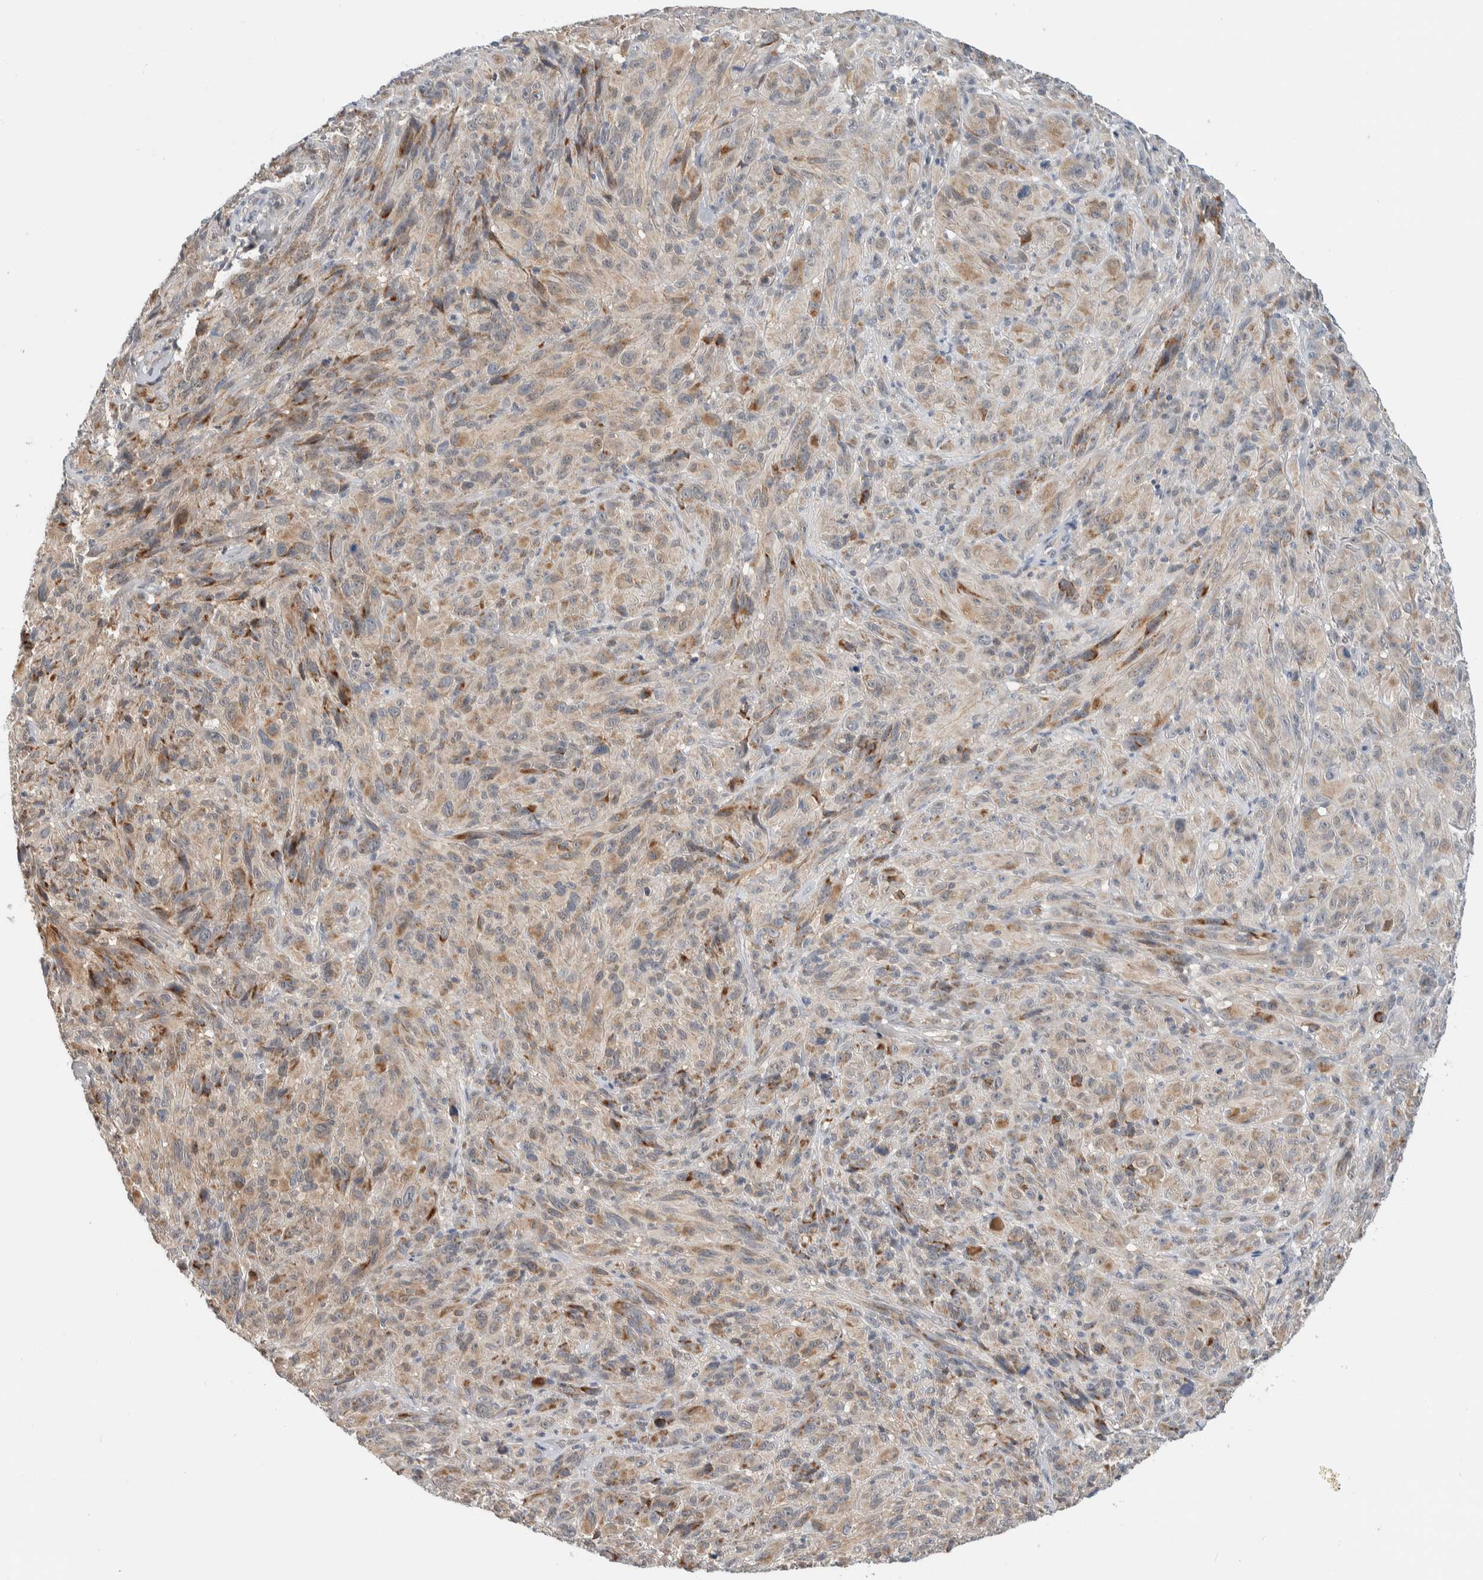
{"staining": {"intensity": "weak", "quantity": "25%-75%", "location": "cytoplasmic/membranous"}, "tissue": "melanoma", "cell_type": "Tumor cells", "image_type": "cancer", "snomed": [{"axis": "morphology", "description": "Malignant melanoma, NOS"}, {"axis": "topography", "description": "Skin of head"}], "caption": "IHC (DAB (3,3'-diaminobenzidine)) staining of human malignant melanoma exhibits weak cytoplasmic/membranous protein positivity in about 25%-75% of tumor cells.", "gene": "SHPK", "patient": {"sex": "male", "age": 96}}